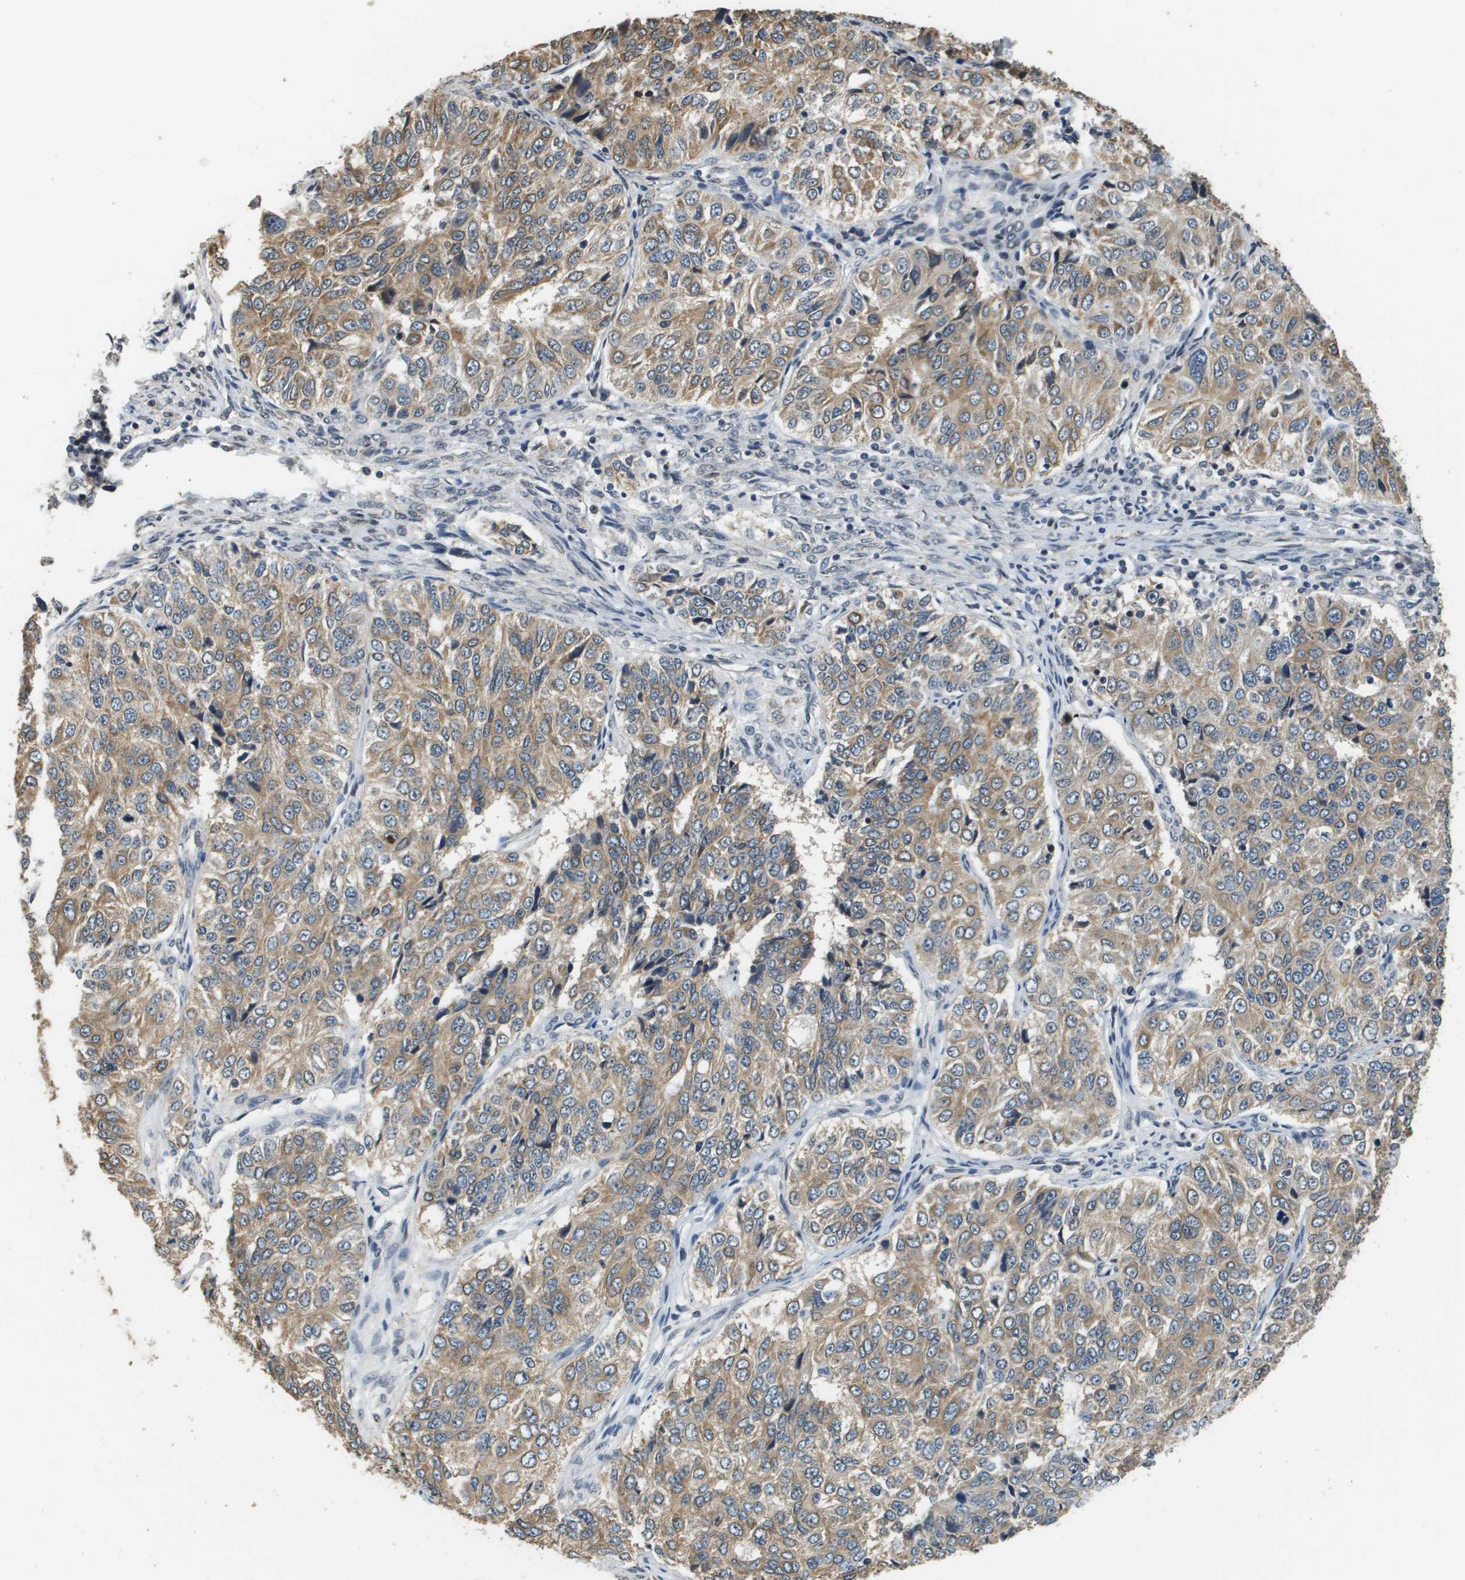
{"staining": {"intensity": "moderate", "quantity": ">75%", "location": "cytoplasmic/membranous"}, "tissue": "ovarian cancer", "cell_type": "Tumor cells", "image_type": "cancer", "snomed": [{"axis": "morphology", "description": "Carcinoma, endometroid"}, {"axis": "topography", "description": "Ovary"}], "caption": "Moderate cytoplasmic/membranous positivity is seen in about >75% of tumor cells in ovarian cancer.", "gene": "FANCC", "patient": {"sex": "female", "age": 51}}